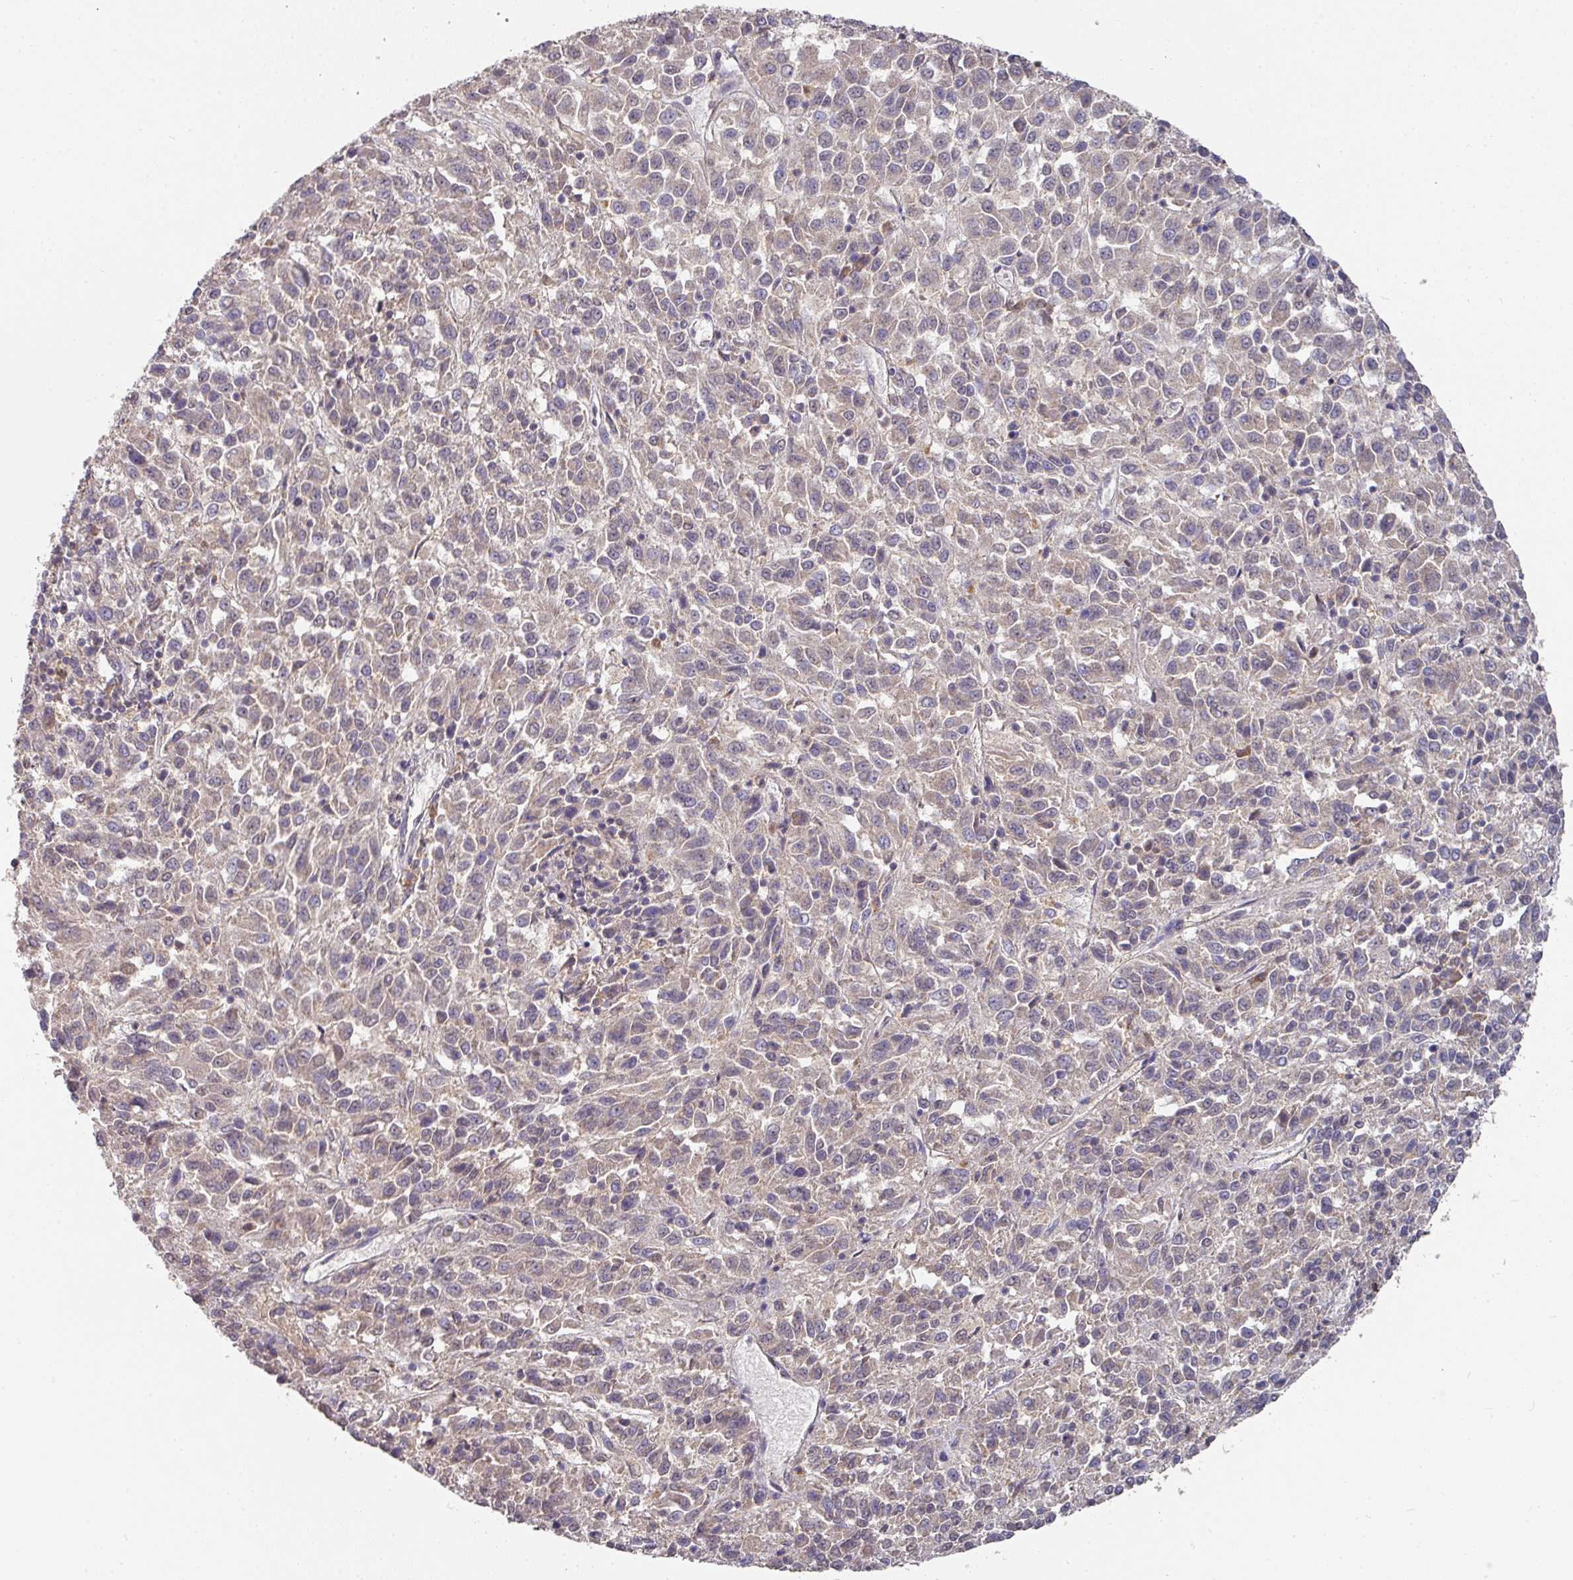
{"staining": {"intensity": "weak", "quantity": "25%-75%", "location": "cytoplasmic/membranous"}, "tissue": "melanoma", "cell_type": "Tumor cells", "image_type": "cancer", "snomed": [{"axis": "morphology", "description": "Malignant melanoma, Metastatic site"}, {"axis": "topography", "description": "Lung"}], "caption": "A photomicrograph of human malignant melanoma (metastatic site) stained for a protein displays weak cytoplasmic/membranous brown staining in tumor cells. (DAB = brown stain, brightfield microscopy at high magnification).", "gene": "EXTL3", "patient": {"sex": "male", "age": 64}}